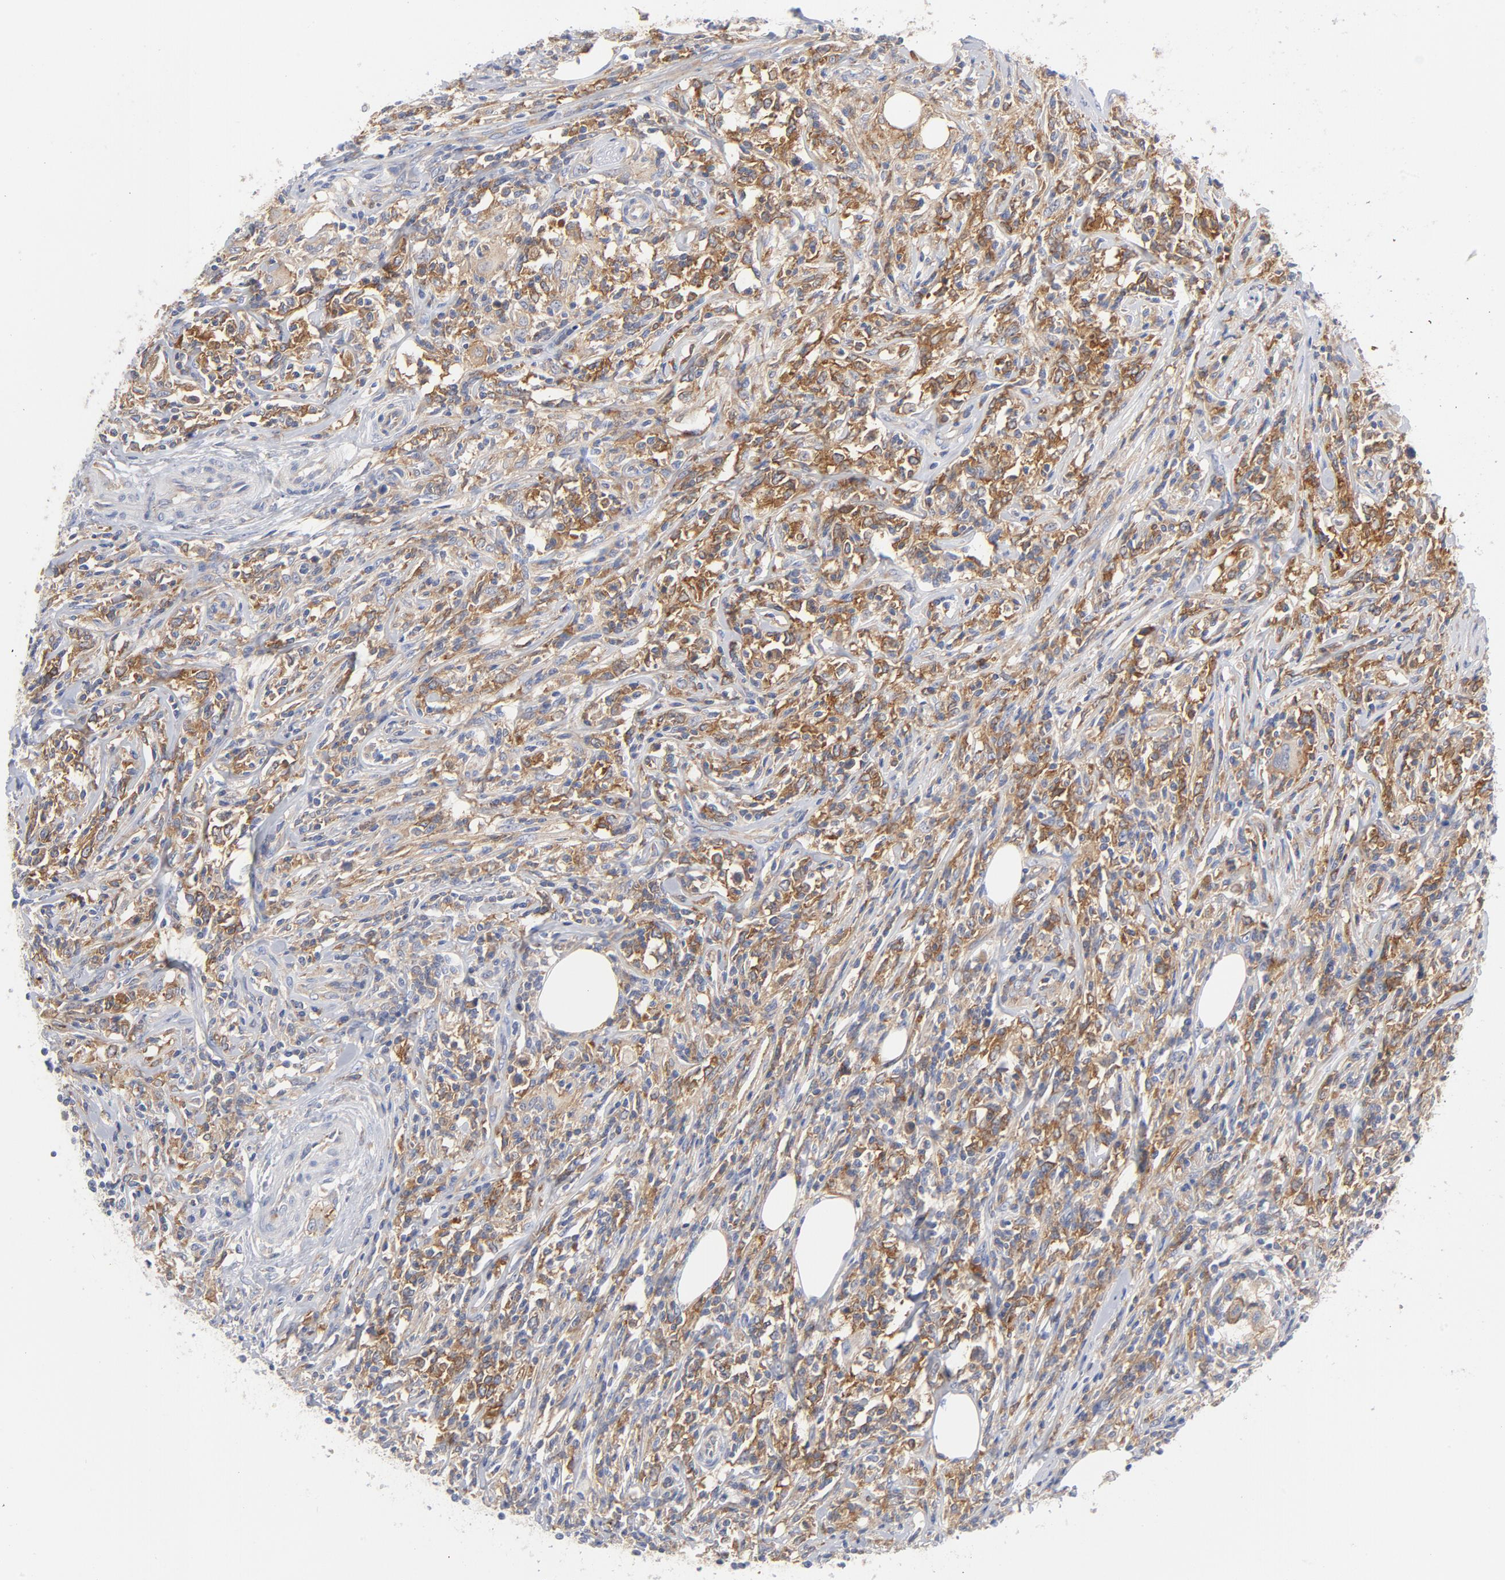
{"staining": {"intensity": "strong", "quantity": "25%-75%", "location": "cytoplasmic/membranous"}, "tissue": "lymphoma", "cell_type": "Tumor cells", "image_type": "cancer", "snomed": [{"axis": "morphology", "description": "Malignant lymphoma, non-Hodgkin's type, High grade"}, {"axis": "topography", "description": "Lymph node"}], "caption": "DAB immunohistochemical staining of human lymphoma exhibits strong cytoplasmic/membranous protein expression in approximately 25%-75% of tumor cells. (brown staining indicates protein expression, while blue staining denotes nuclei).", "gene": "CD86", "patient": {"sex": "female", "age": 84}}